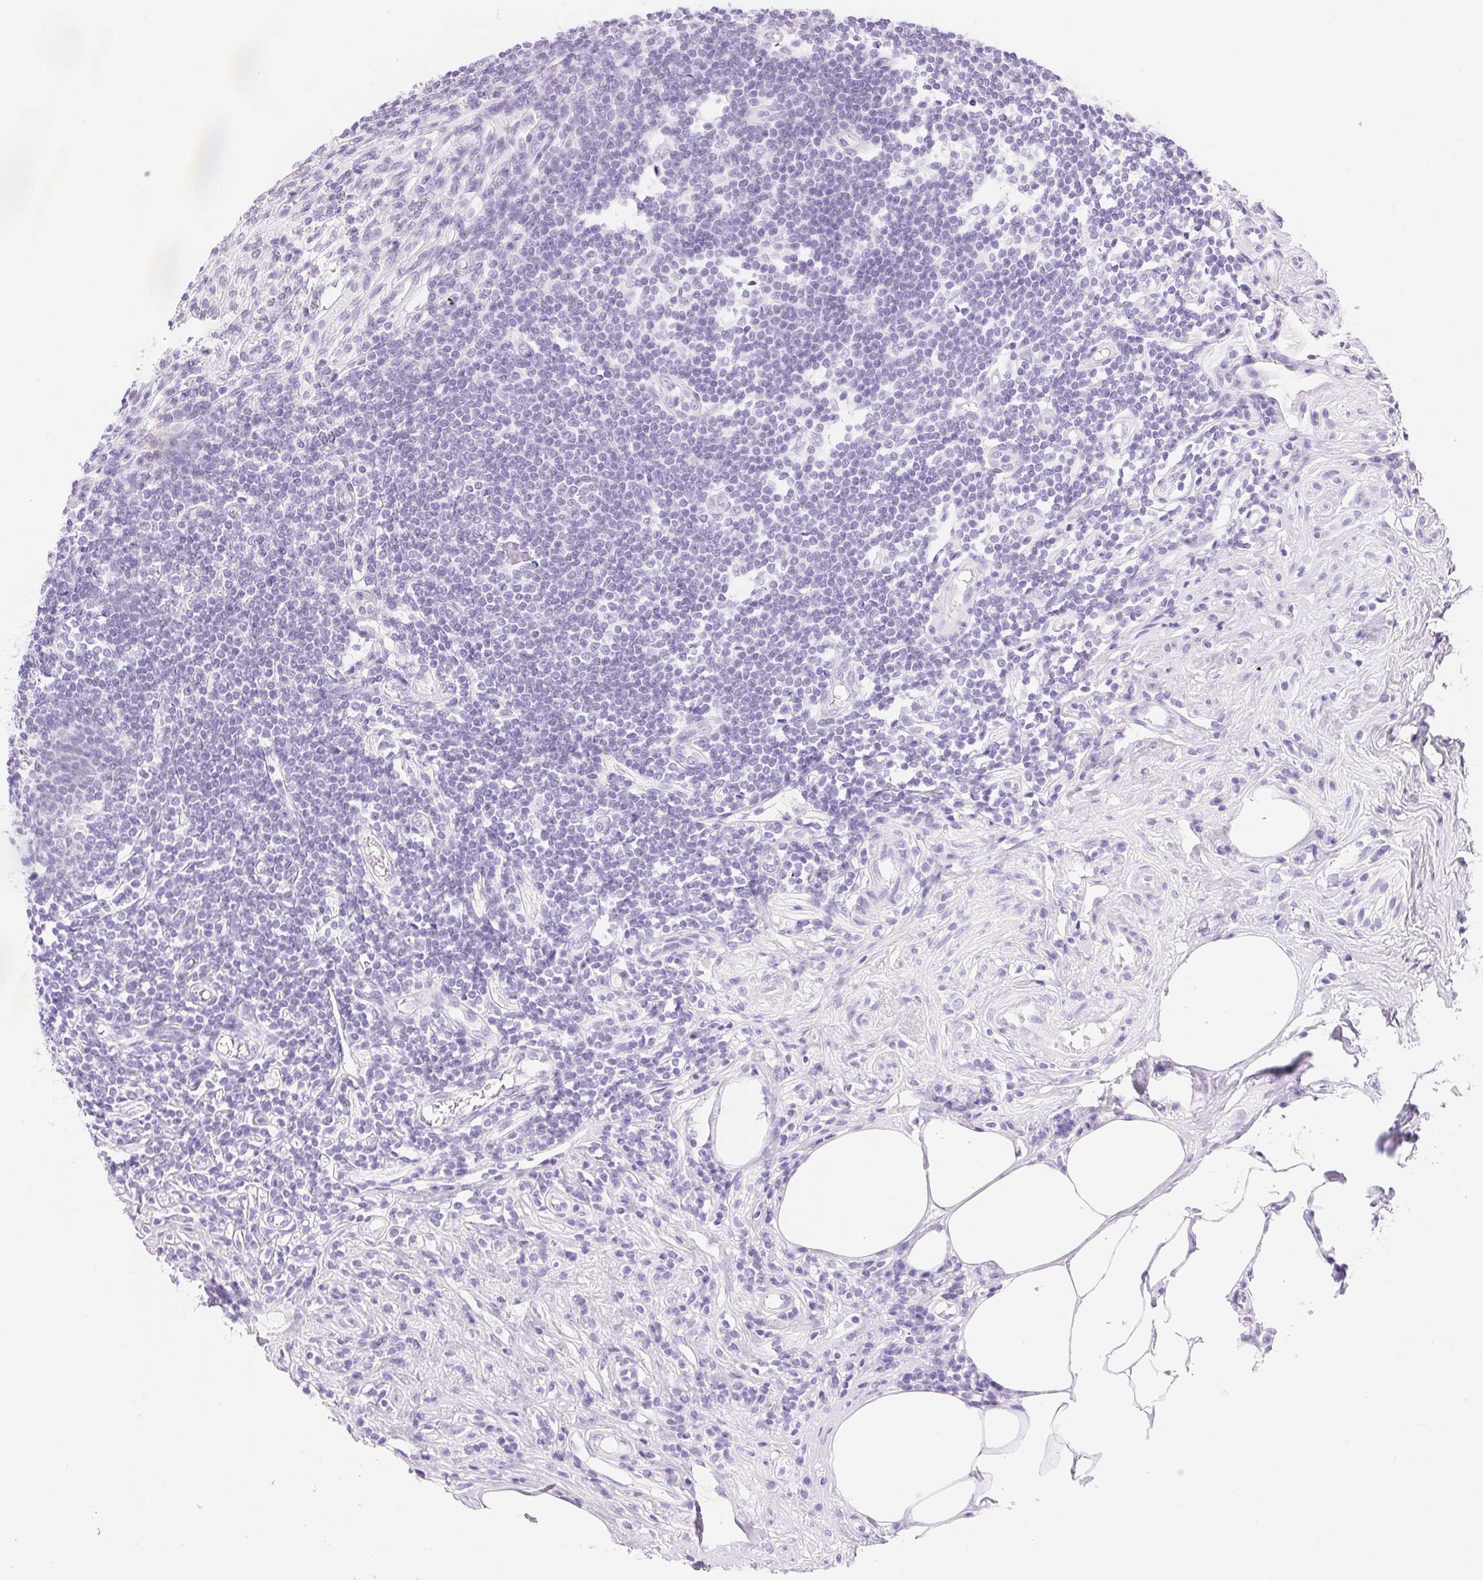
{"staining": {"intensity": "negative", "quantity": "none", "location": "none"}, "tissue": "appendix", "cell_type": "Glandular cells", "image_type": "normal", "snomed": [{"axis": "morphology", "description": "Normal tissue, NOS"}, {"axis": "topography", "description": "Appendix"}], "caption": "Immunohistochemistry (IHC) histopathology image of unremarkable appendix stained for a protein (brown), which demonstrates no positivity in glandular cells. (Stains: DAB (3,3'-diaminobenzidine) immunohistochemistry (IHC) with hematoxylin counter stain, Microscopy: brightfield microscopy at high magnification).", "gene": "CLDN16", "patient": {"sex": "female", "age": 57}}